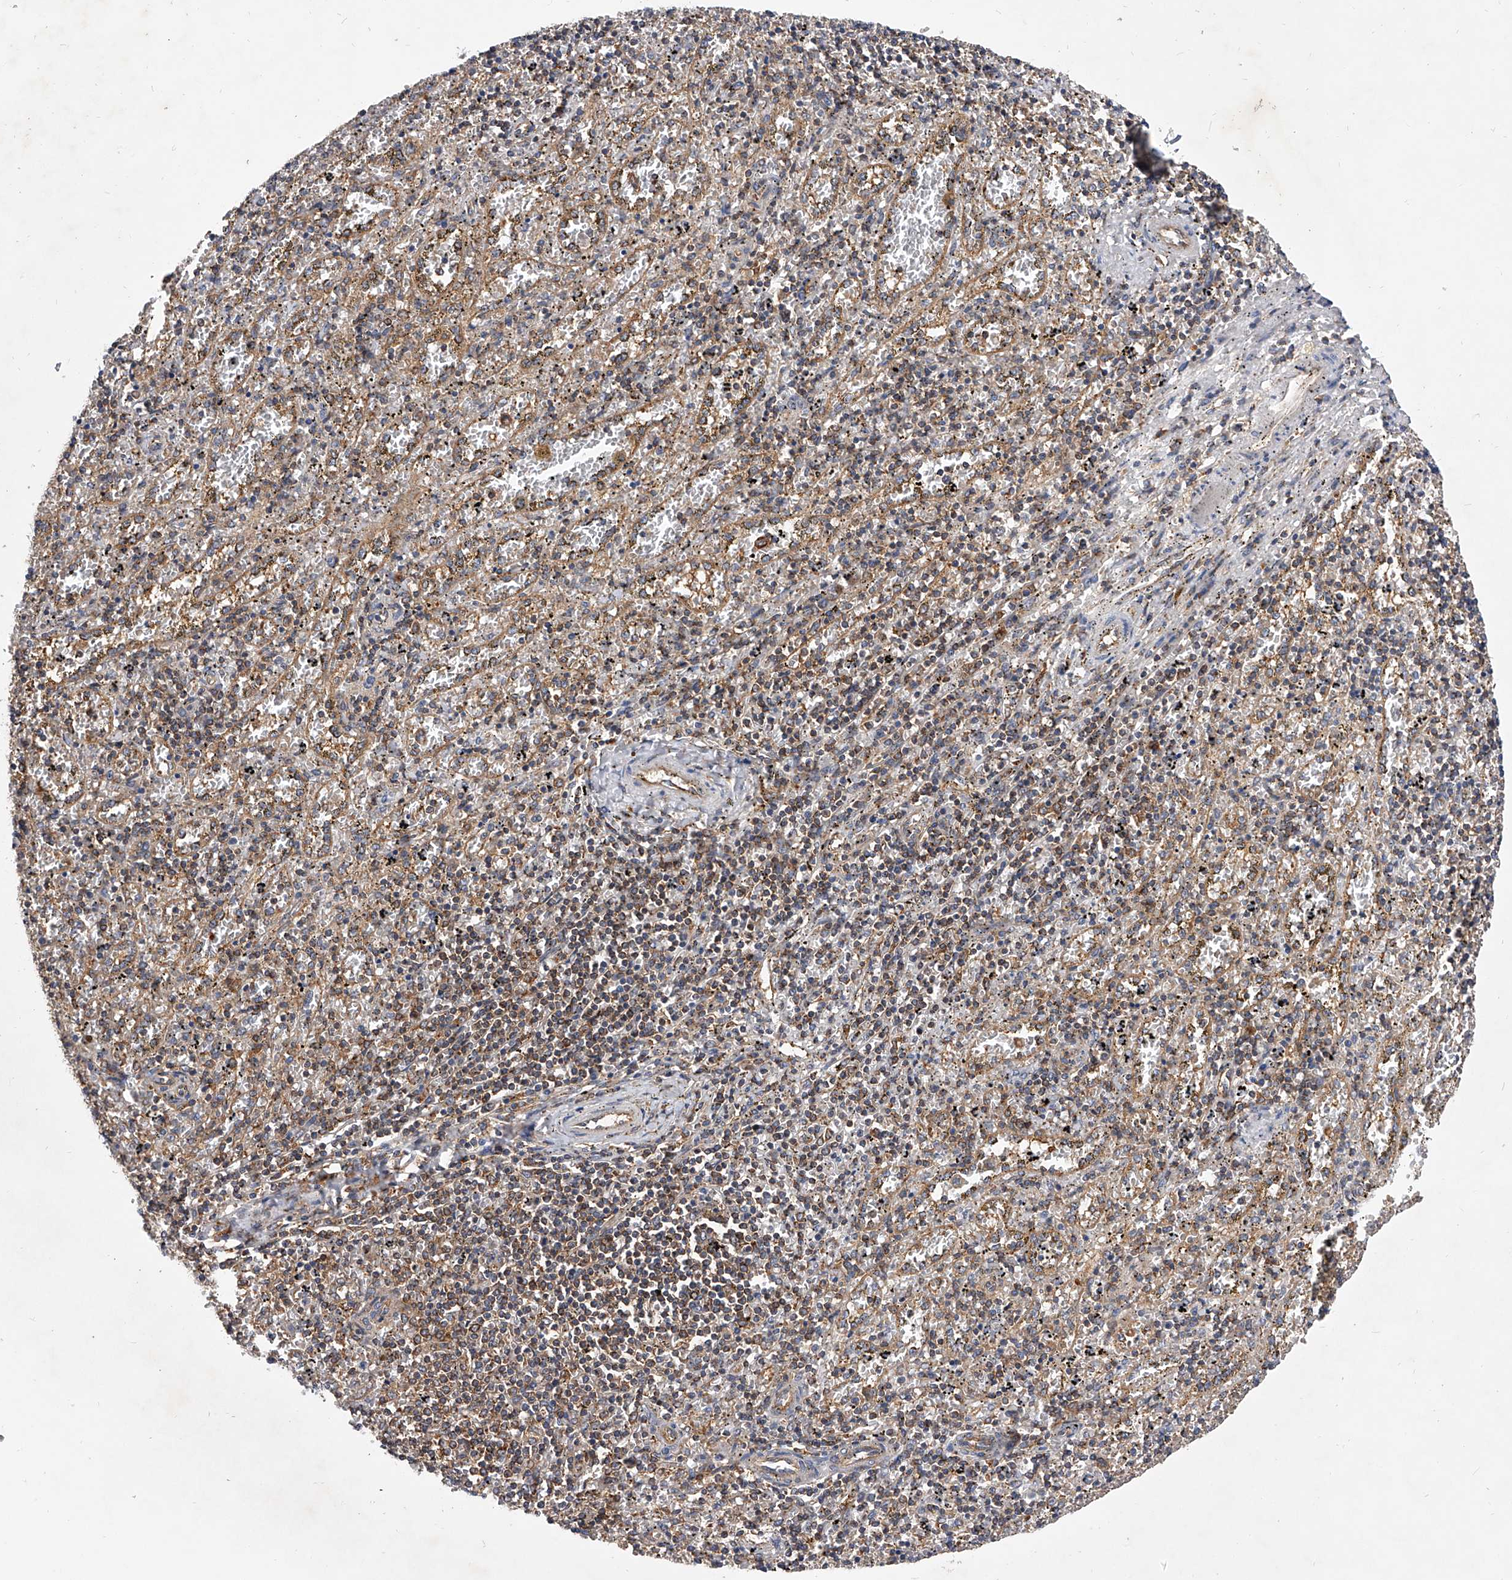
{"staining": {"intensity": "moderate", "quantity": "<25%", "location": "cytoplasmic/membranous"}, "tissue": "spleen", "cell_type": "Cells in red pulp", "image_type": "normal", "snomed": [{"axis": "morphology", "description": "Normal tissue, NOS"}, {"axis": "topography", "description": "Spleen"}], "caption": "A brown stain labels moderate cytoplasmic/membranous expression of a protein in cells in red pulp of benign human spleen. (IHC, brightfield microscopy, high magnification).", "gene": "CFAP410", "patient": {"sex": "male", "age": 11}}